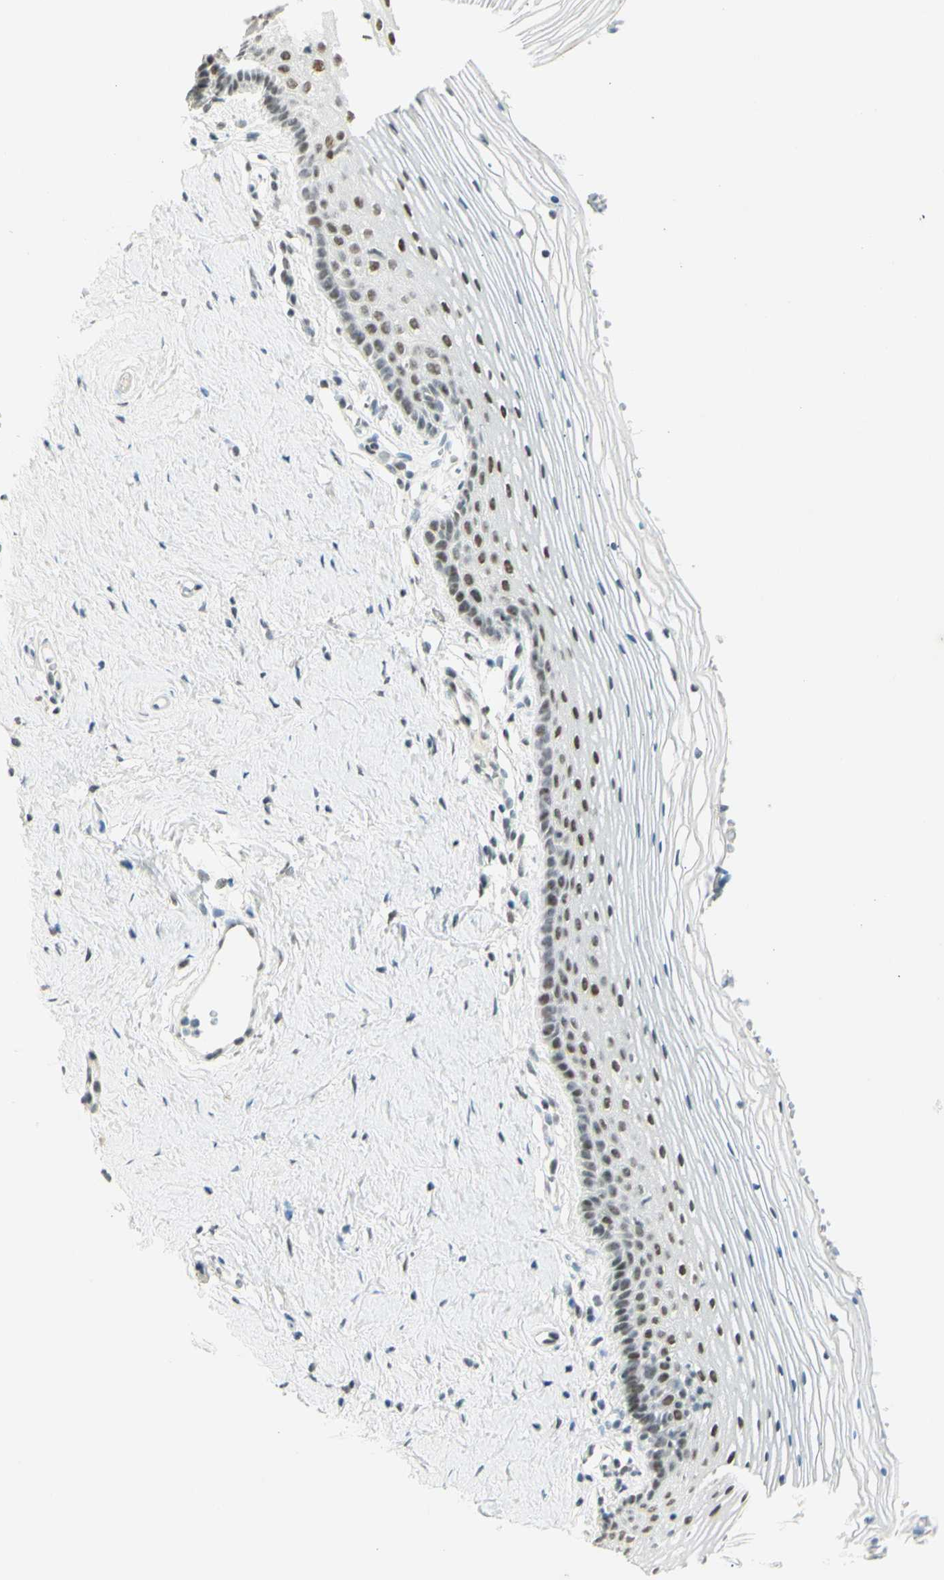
{"staining": {"intensity": "weak", "quantity": ">75%", "location": "nuclear"}, "tissue": "vagina", "cell_type": "Squamous epithelial cells", "image_type": "normal", "snomed": [{"axis": "morphology", "description": "Normal tissue, NOS"}, {"axis": "topography", "description": "Vagina"}], "caption": "Protein staining displays weak nuclear expression in about >75% of squamous epithelial cells in normal vagina.", "gene": "PMS2", "patient": {"sex": "female", "age": 32}}